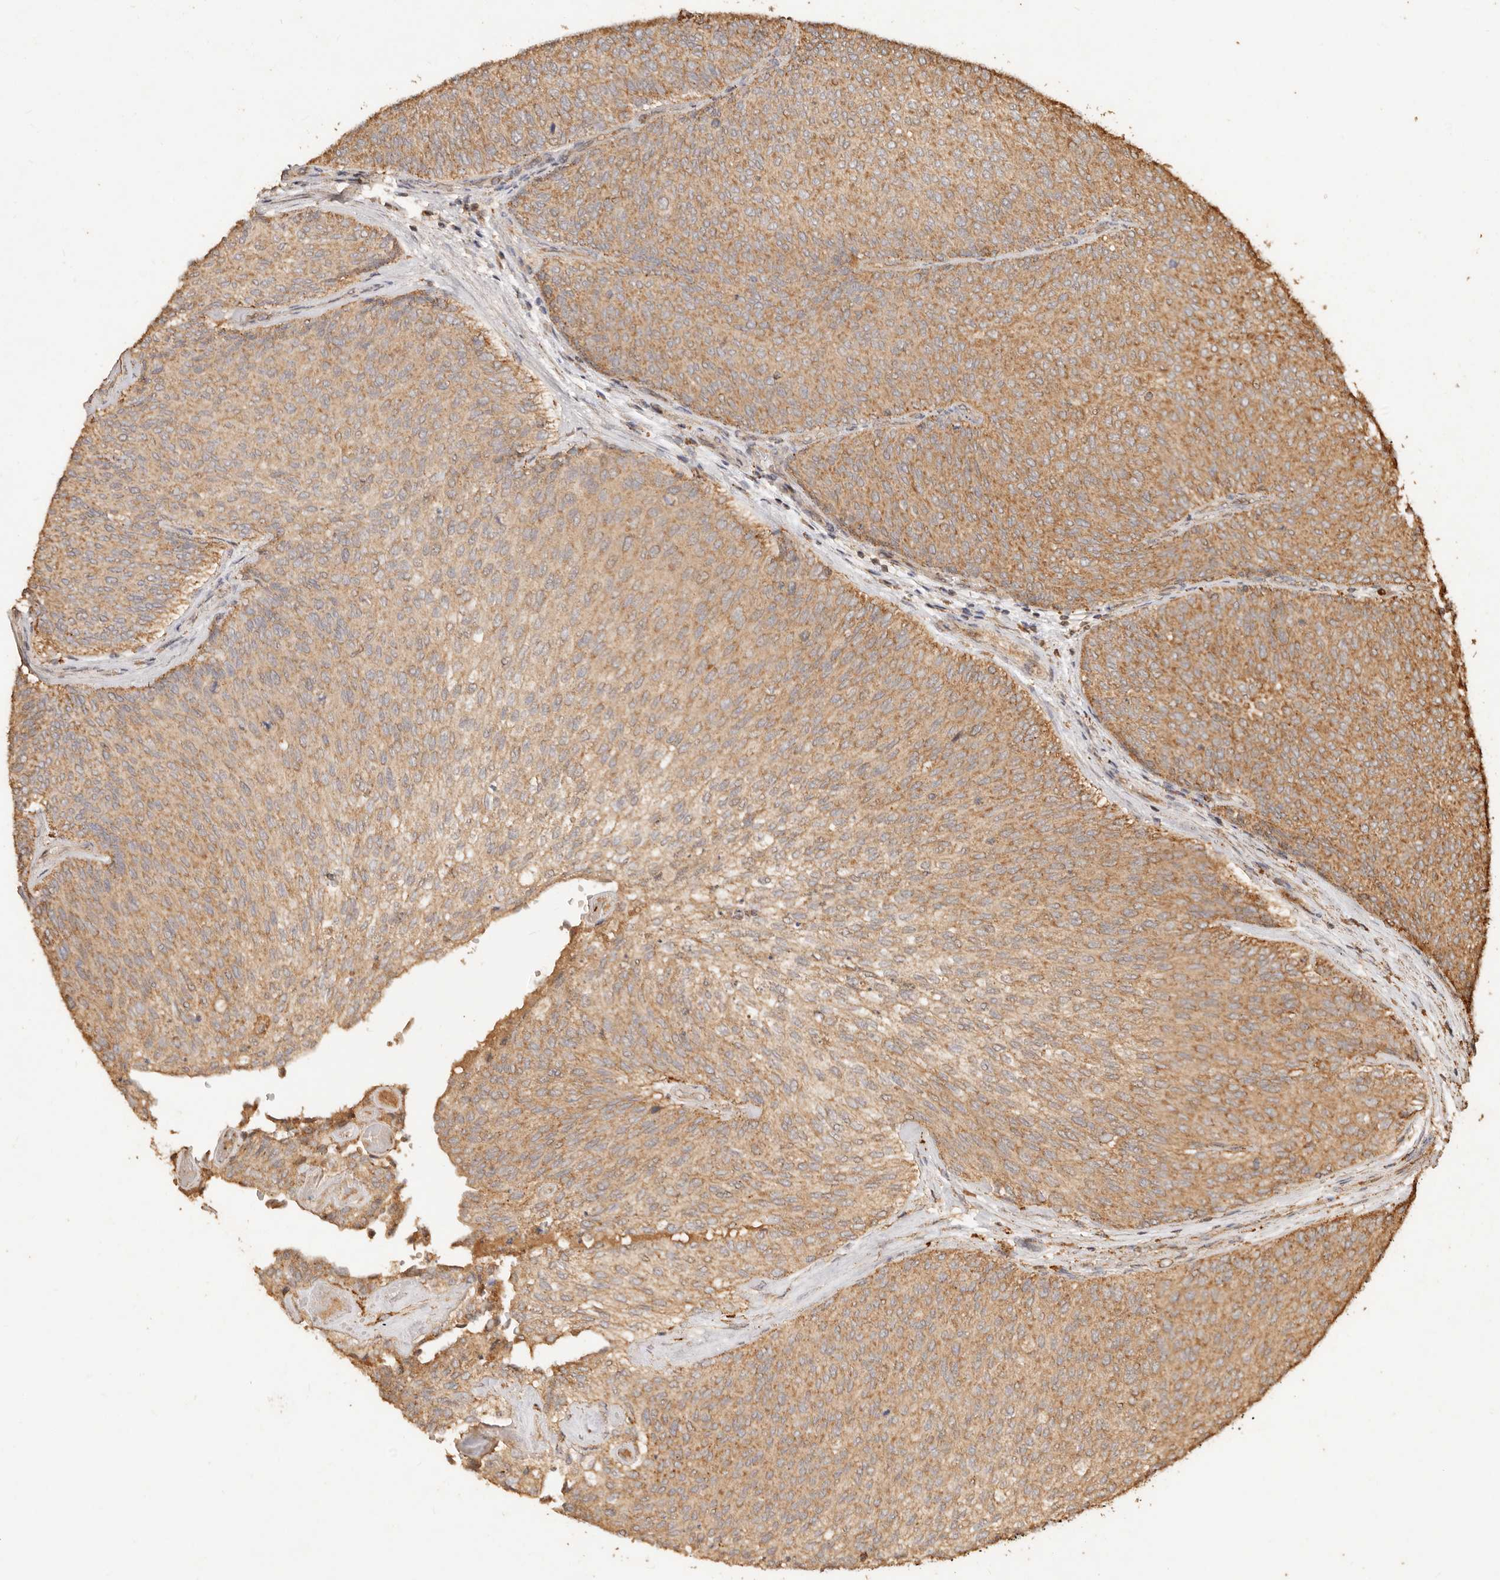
{"staining": {"intensity": "moderate", "quantity": ">75%", "location": "cytoplasmic/membranous"}, "tissue": "urothelial cancer", "cell_type": "Tumor cells", "image_type": "cancer", "snomed": [{"axis": "morphology", "description": "Urothelial carcinoma, Low grade"}, {"axis": "topography", "description": "Urinary bladder"}], "caption": "IHC image of neoplastic tissue: human urothelial cancer stained using IHC displays medium levels of moderate protein expression localized specifically in the cytoplasmic/membranous of tumor cells, appearing as a cytoplasmic/membranous brown color.", "gene": "FAM180B", "patient": {"sex": "female", "age": 79}}